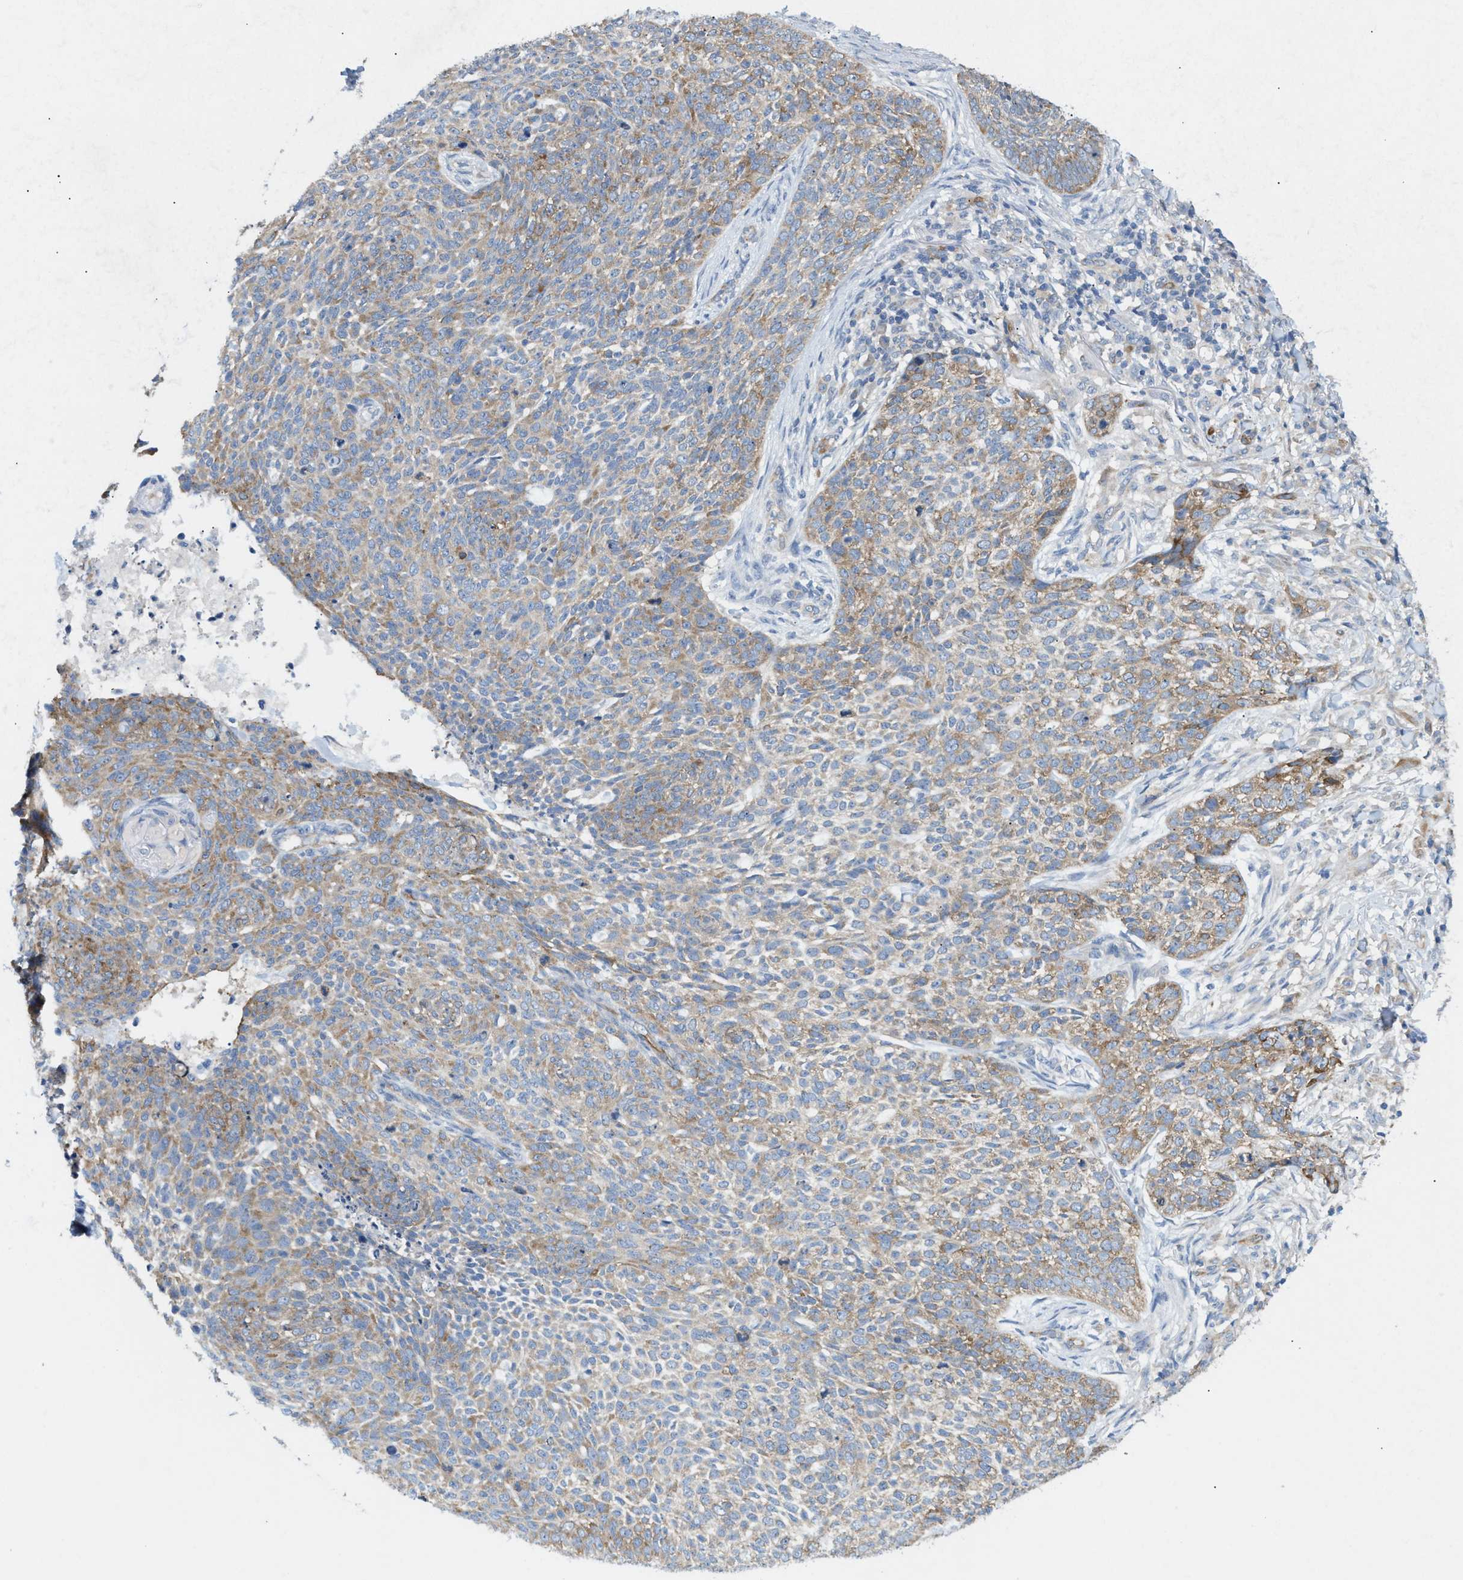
{"staining": {"intensity": "weak", "quantity": "25%-75%", "location": "cytoplasmic/membranous"}, "tissue": "skin cancer", "cell_type": "Tumor cells", "image_type": "cancer", "snomed": [{"axis": "morphology", "description": "Basal cell carcinoma"}, {"axis": "topography", "description": "Skin"}], "caption": "DAB immunohistochemical staining of basal cell carcinoma (skin) reveals weak cytoplasmic/membranous protein staining in approximately 25%-75% of tumor cells. The staining was performed using DAB (3,3'-diaminobenzidine) to visualize the protein expression in brown, while the nuclei were stained in blue with hematoxylin (Magnification: 20x).", "gene": "UBAP2", "patient": {"sex": "female", "age": 64}}